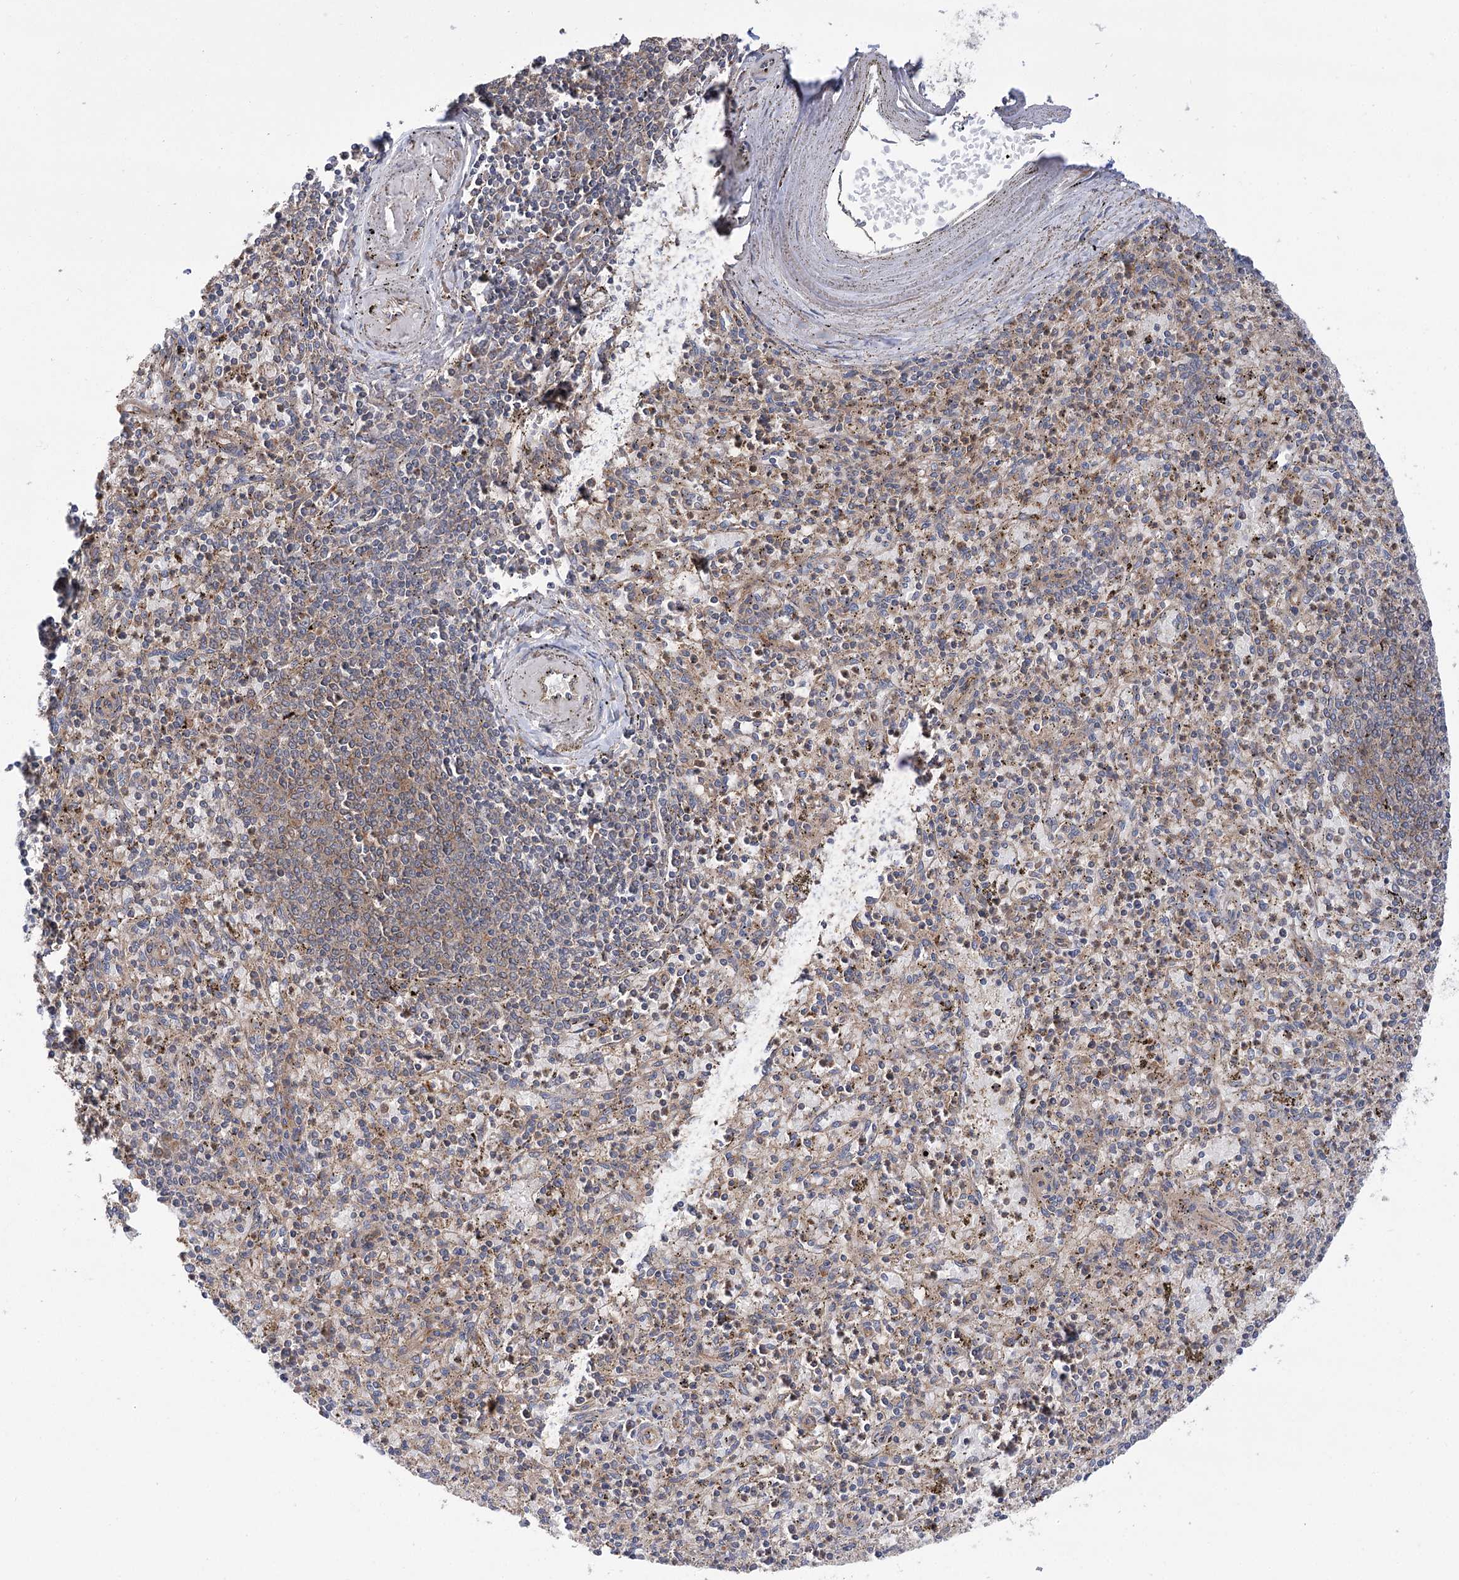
{"staining": {"intensity": "moderate", "quantity": "25%-75%", "location": "cytoplasmic/membranous"}, "tissue": "spleen", "cell_type": "Cells in red pulp", "image_type": "normal", "snomed": [{"axis": "morphology", "description": "Normal tissue, NOS"}, {"axis": "topography", "description": "Spleen"}], "caption": "A high-resolution histopathology image shows immunohistochemistry staining of unremarkable spleen, which reveals moderate cytoplasmic/membranous staining in approximately 25%-75% of cells in red pulp.", "gene": "VPS37B", "patient": {"sex": "male", "age": 72}}